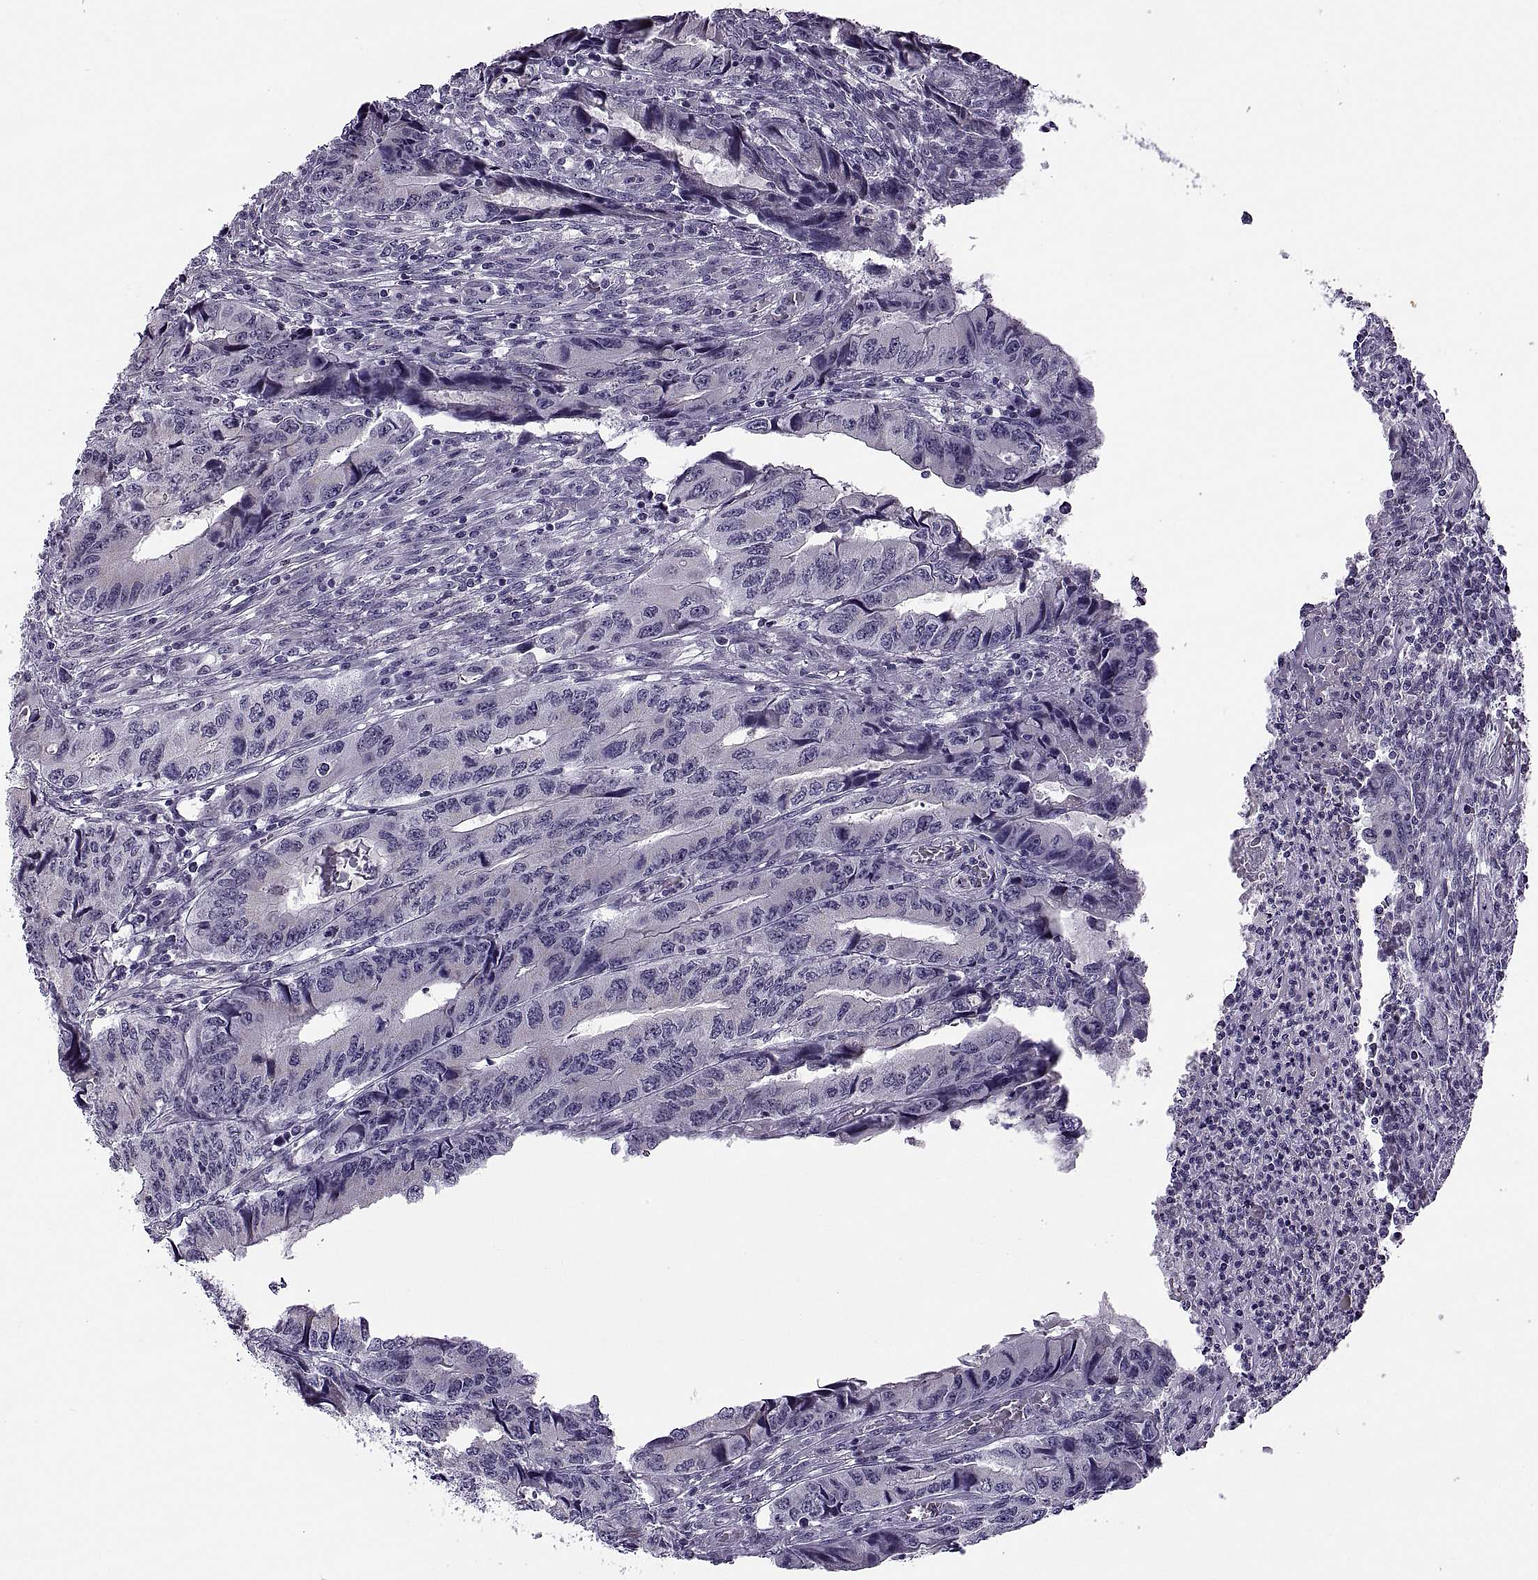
{"staining": {"intensity": "negative", "quantity": "none", "location": "none"}, "tissue": "colorectal cancer", "cell_type": "Tumor cells", "image_type": "cancer", "snomed": [{"axis": "morphology", "description": "Adenocarcinoma, NOS"}, {"axis": "topography", "description": "Colon"}], "caption": "Histopathology image shows no protein positivity in tumor cells of colorectal cancer tissue.", "gene": "MAGEB1", "patient": {"sex": "male", "age": 53}}